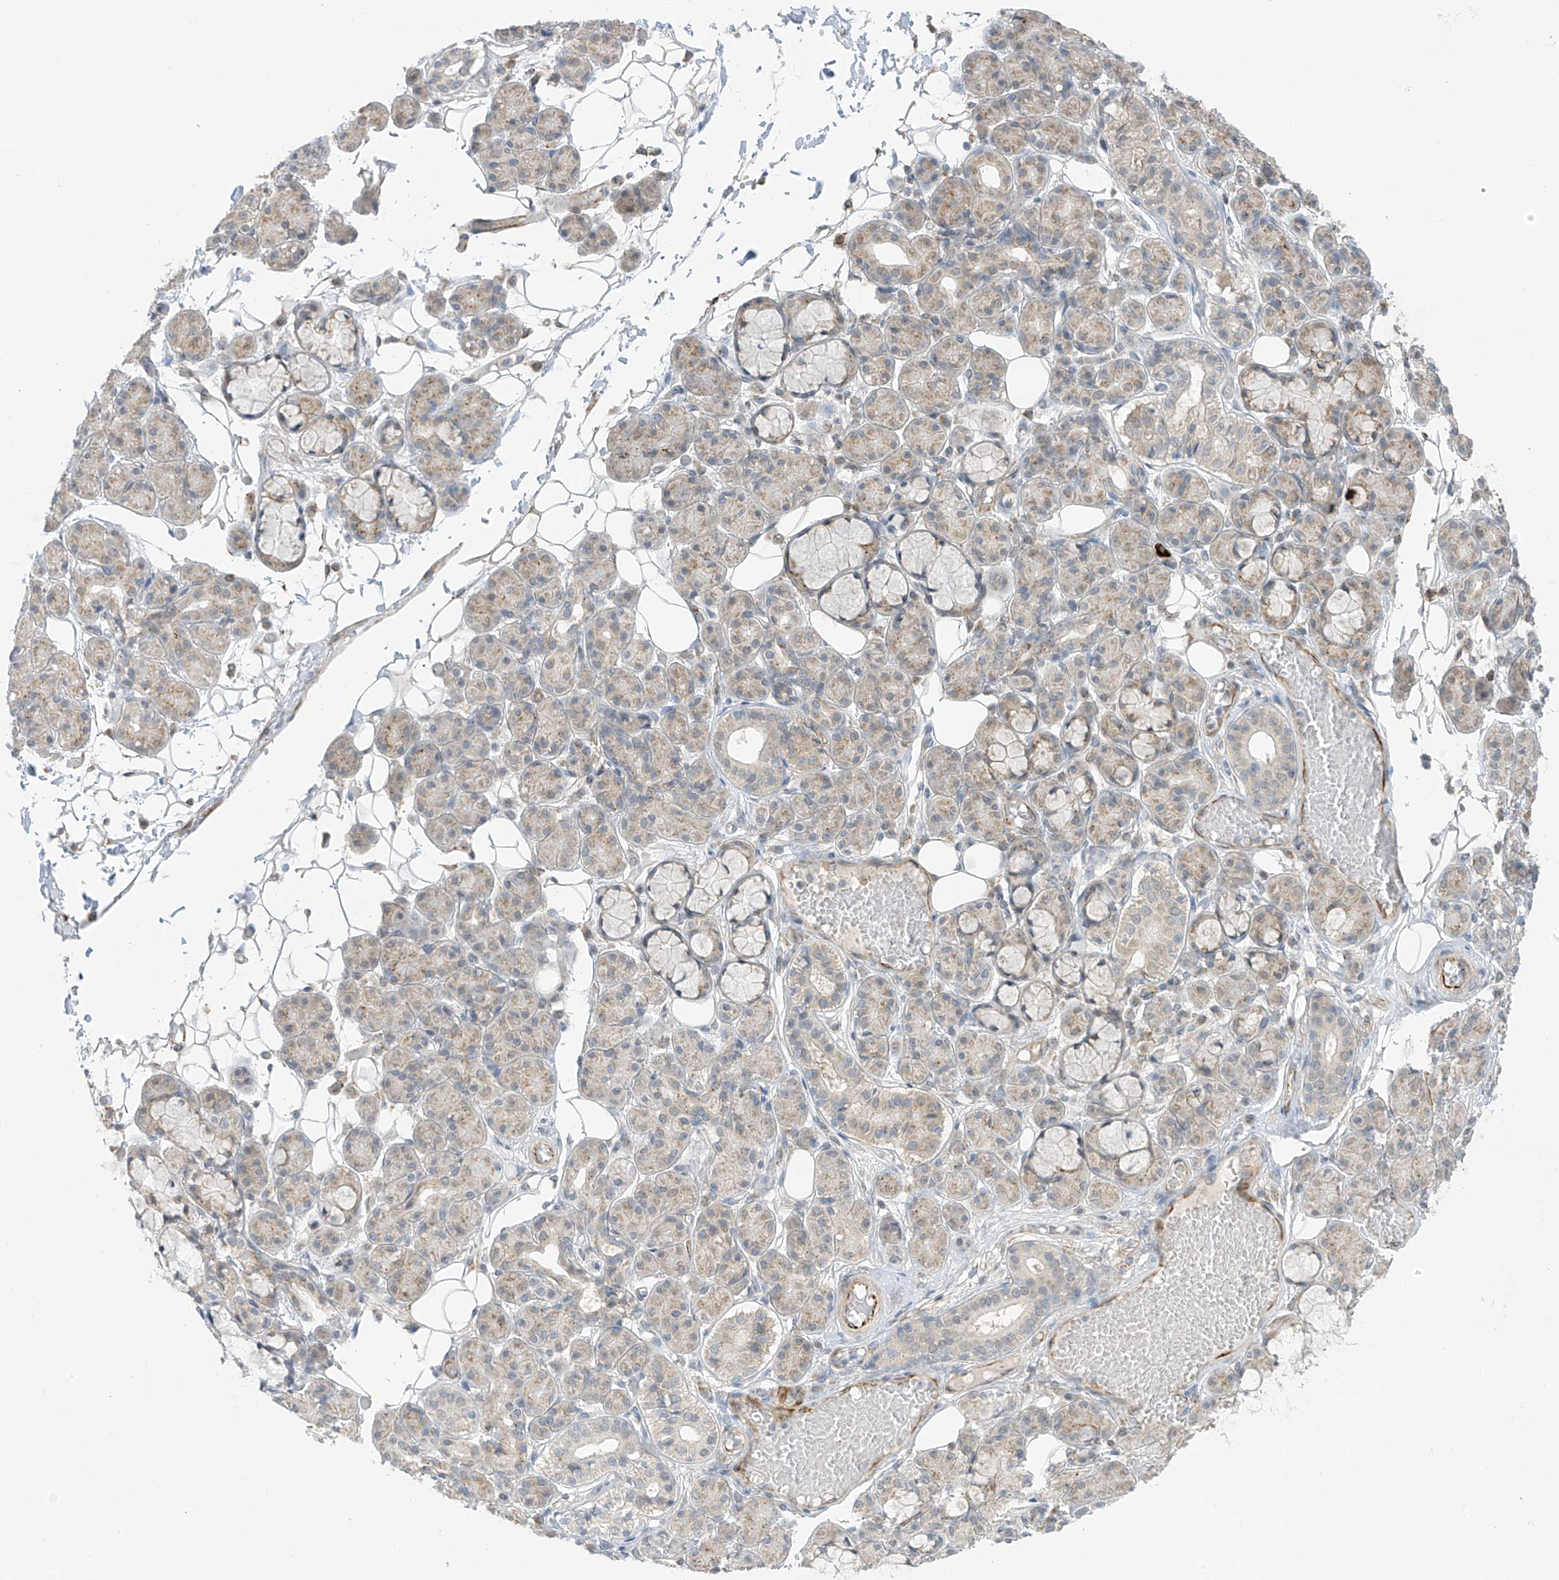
{"staining": {"intensity": "weak", "quantity": "<25%", "location": "cytoplasmic/membranous"}, "tissue": "salivary gland", "cell_type": "Glandular cells", "image_type": "normal", "snomed": [{"axis": "morphology", "description": "Normal tissue, NOS"}, {"axis": "topography", "description": "Salivary gland"}], "caption": "A micrograph of salivary gland stained for a protein demonstrates no brown staining in glandular cells.", "gene": "HS6ST2", "patient": {"sex": "male", "age": 63}}